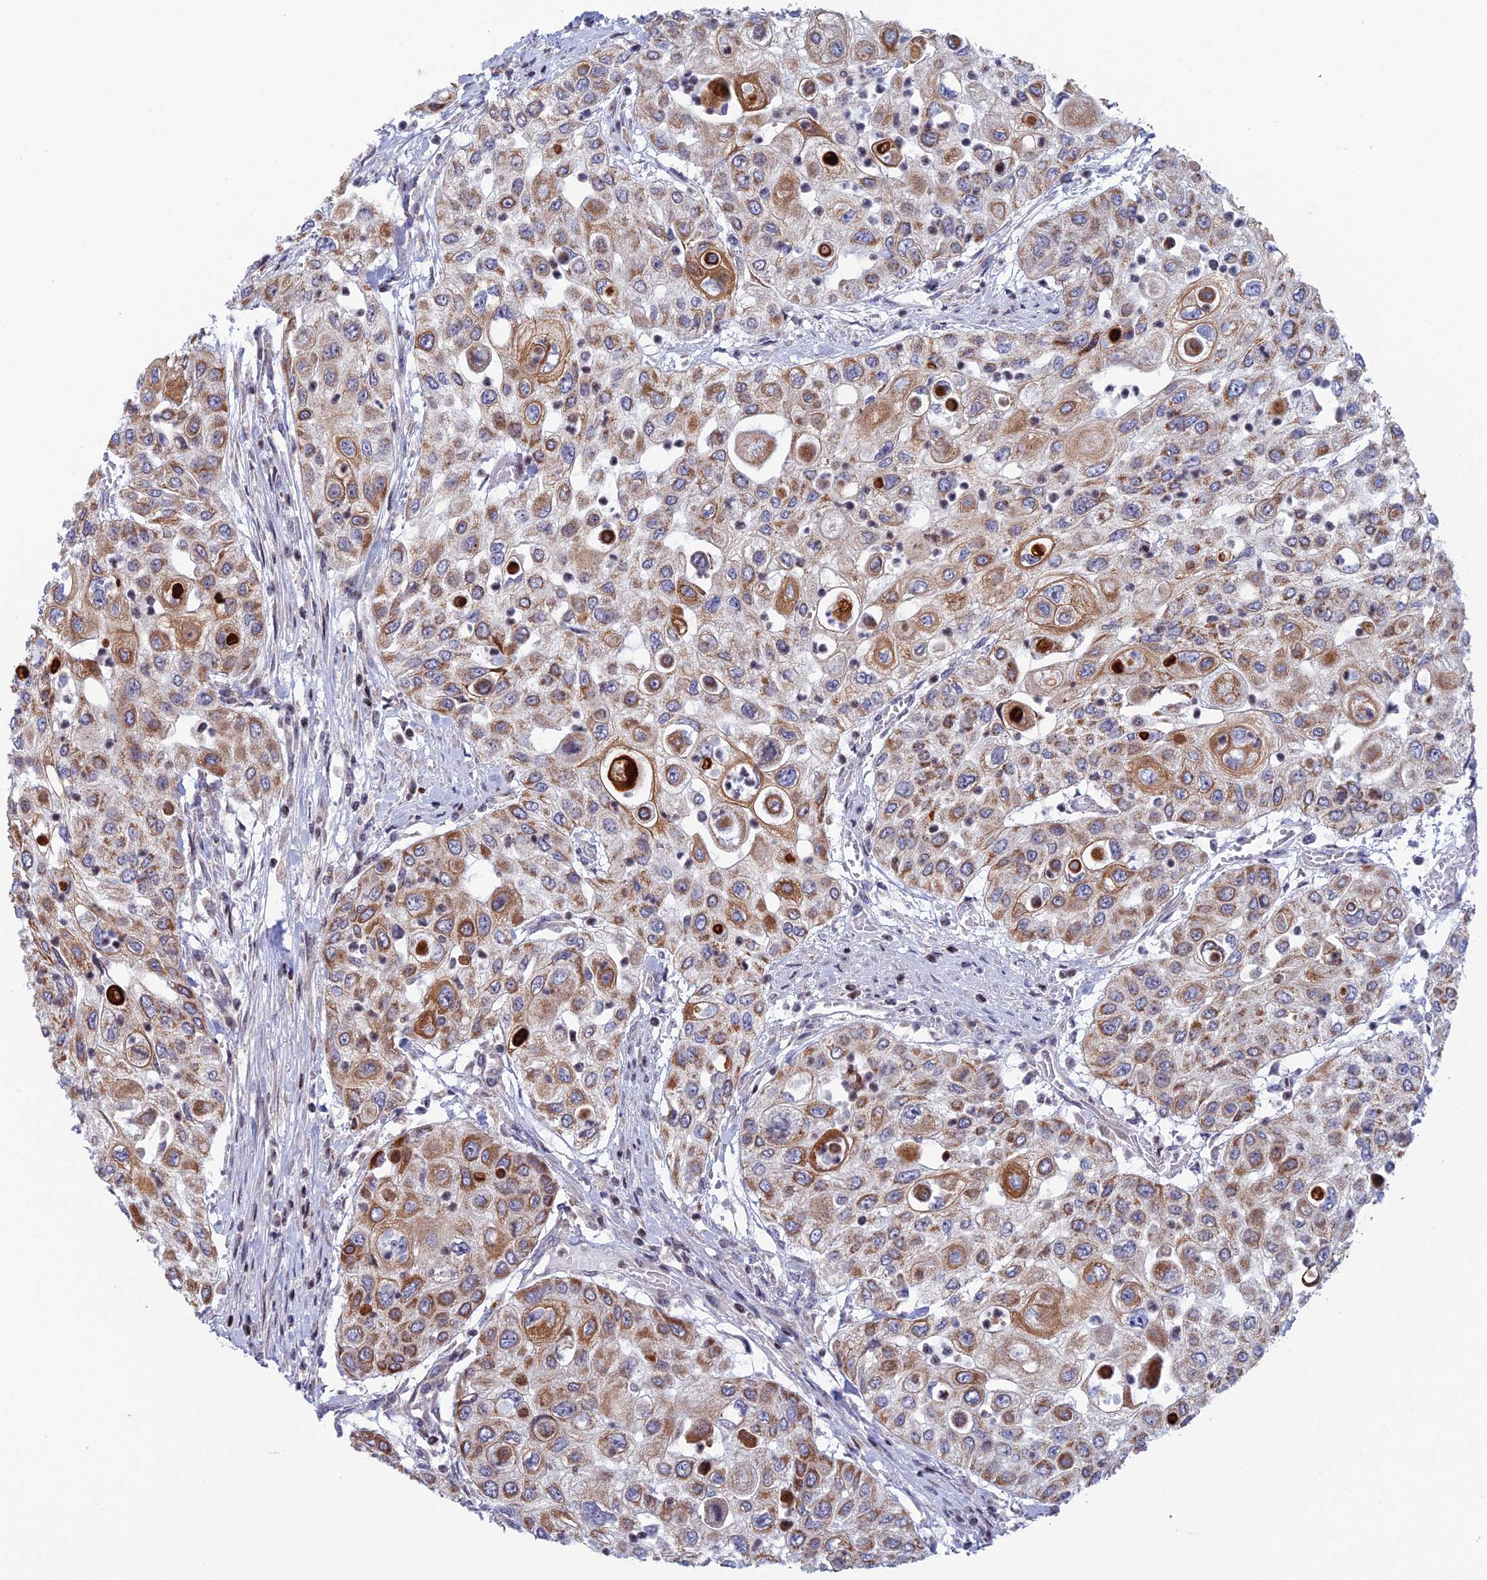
{"staining": {"intensity": "moderate", "quantity": ">75%", "location": "cytoplasmic/membranous"}, "tissue": "urothelial cancer", "cell_type": "Tumor cells", "image_type": "cancer", "snomed": [{"axis": "morphology", "description": "Urothelial carcinoma, High grade"}, {"axis": "topography", "description": "Urinary bladder"}], "caption": "Moderate cytoplasmic/membranous staining for a protein is appreciated in about >75% of tumor cells of urothelial carcinoma (high-grade) using immunohistochemistry.", "gene": "AFF3", "patient": {"sex": "female", "age": 79}}